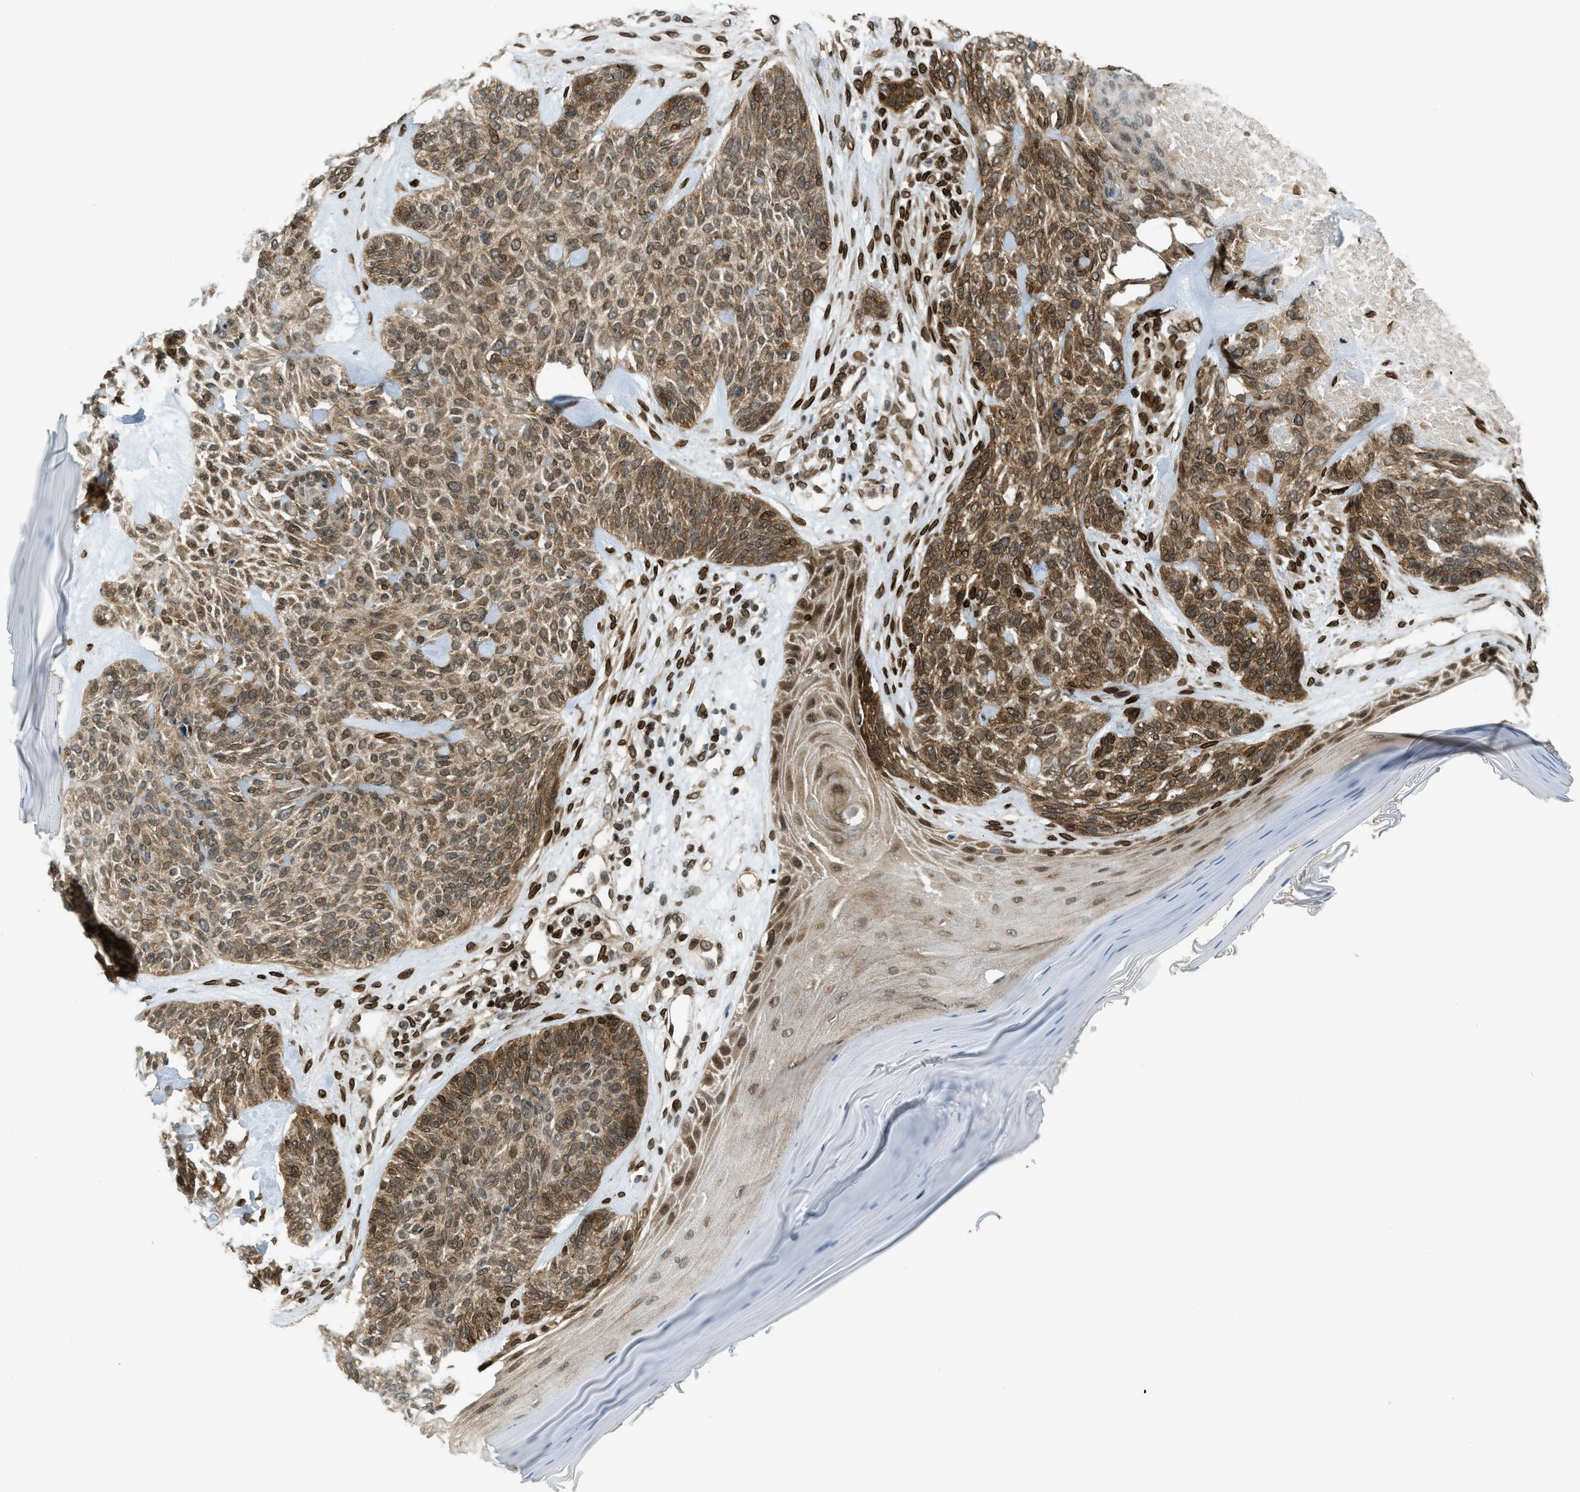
{"staining": {"intensity": "moderate", "quantity": ">75%", "location": "cytoplasmic/membranous,nuclear"}, "tissue": "skin cancer", "cell_type": "Tumor cells", "image_type": "cancer", "snomed": [{"axis": "morphology", "description": "Basal cell carcinoma"}, {"axis": "topography", "description": "Skin"}], "caption": "This is an image of immunohistochemistry (IHC) staining of basal cell carcinoma (skin), which shows moderate positivity in the cytoplasmic/membranous and nuclear of tumor cells.", "gene": "SYNE1", "patient": {"sex": "male", "age": 55}}